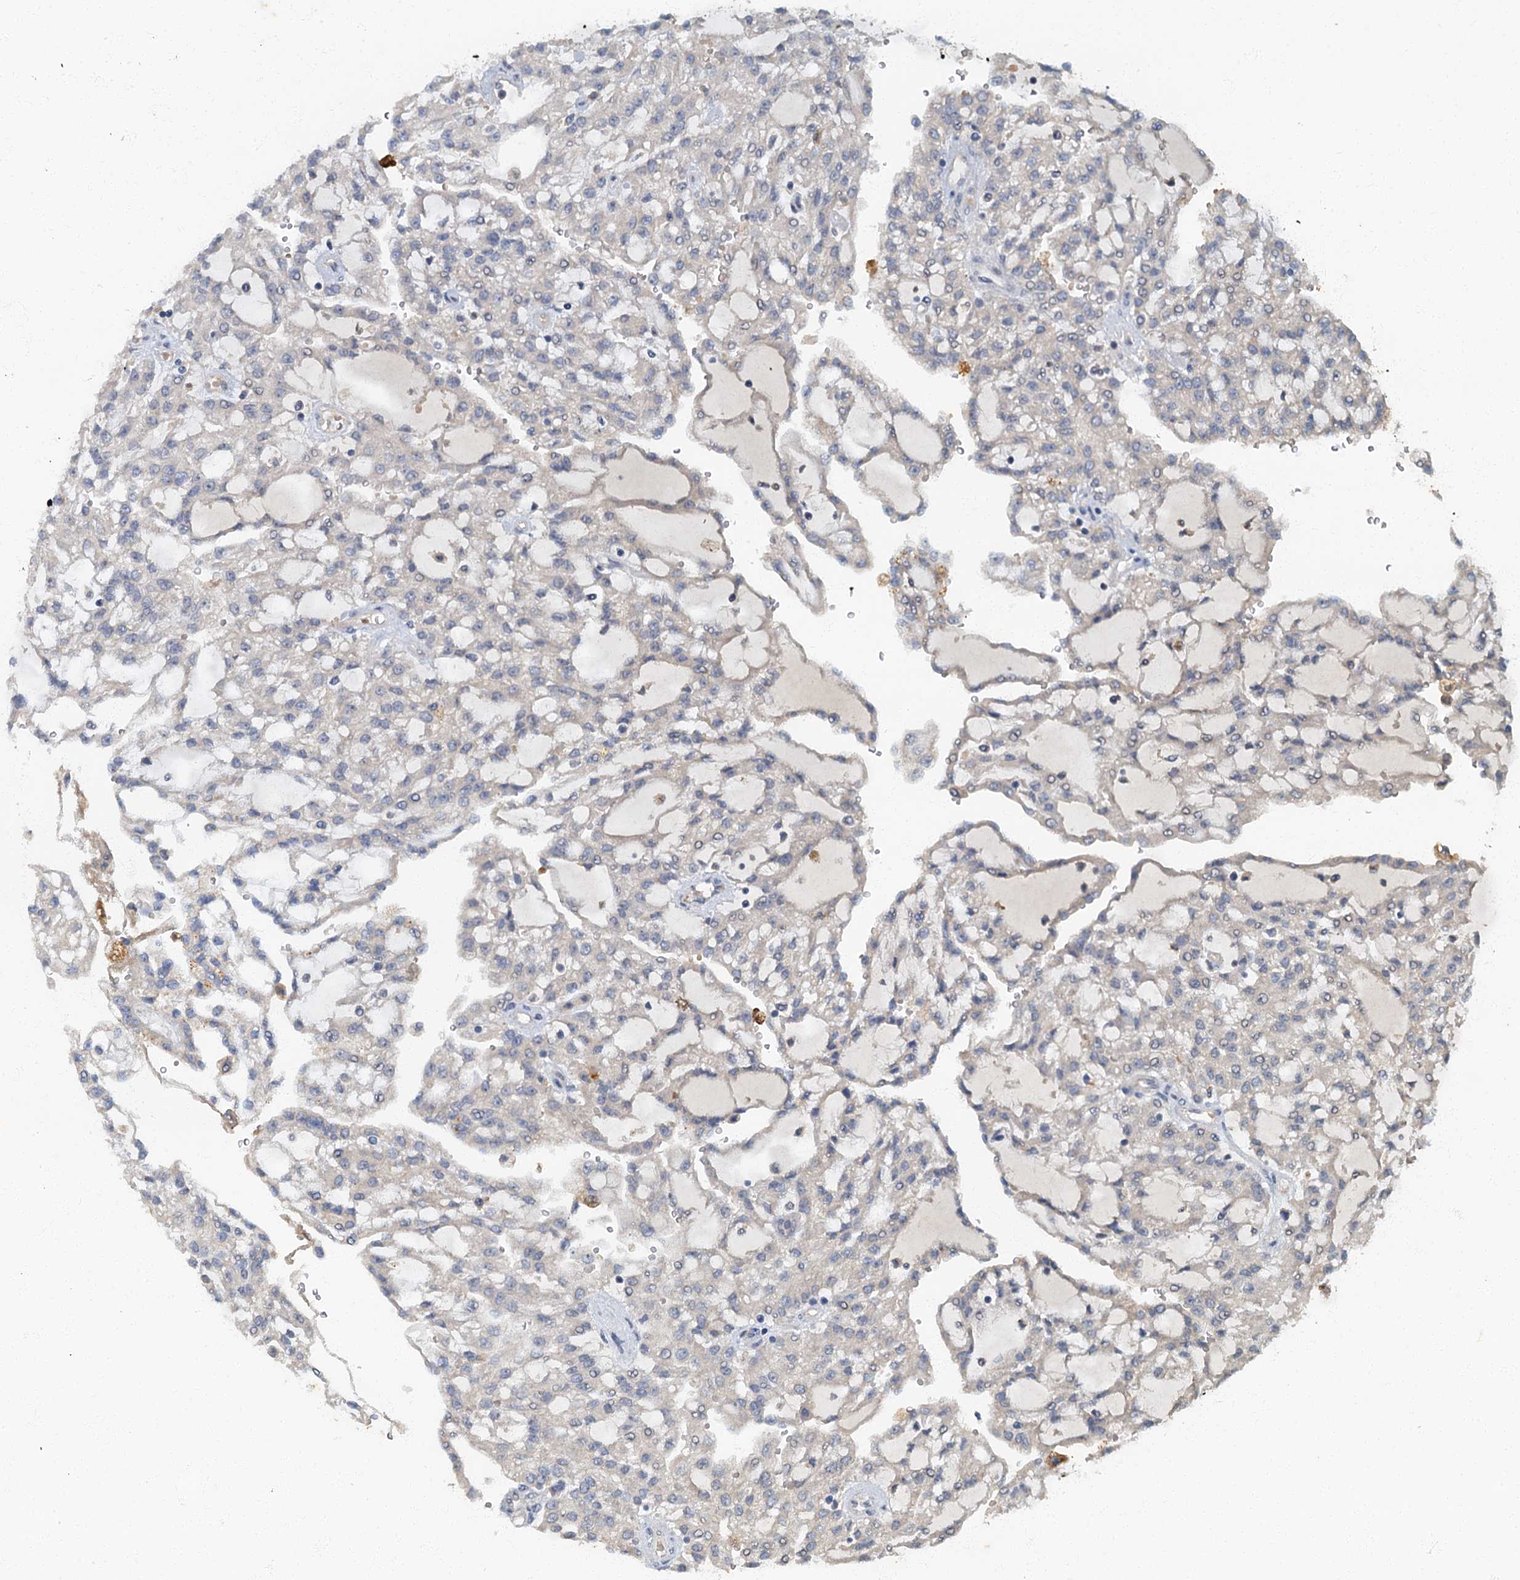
{"staining": {"intensity": "negative", "quantity": "none", "location": "none"}, "tissue": "renal cancer", "cell_type": "Tumor cells", "image_type": "cancer", "snomed": [{"axis": "morphology", "description": "Adenocarcinoma, NOS"}, {"axis": "topography", "description": "Kidney"}], "caption": "IHC photomicrograph of neoplastic tissue: human adenocarcinoma (renal) stained with DAB reveals no significant protein positivity in tumor cells.", "gene": "ARL11", "patient": {"sex": "male", "age": 63}}